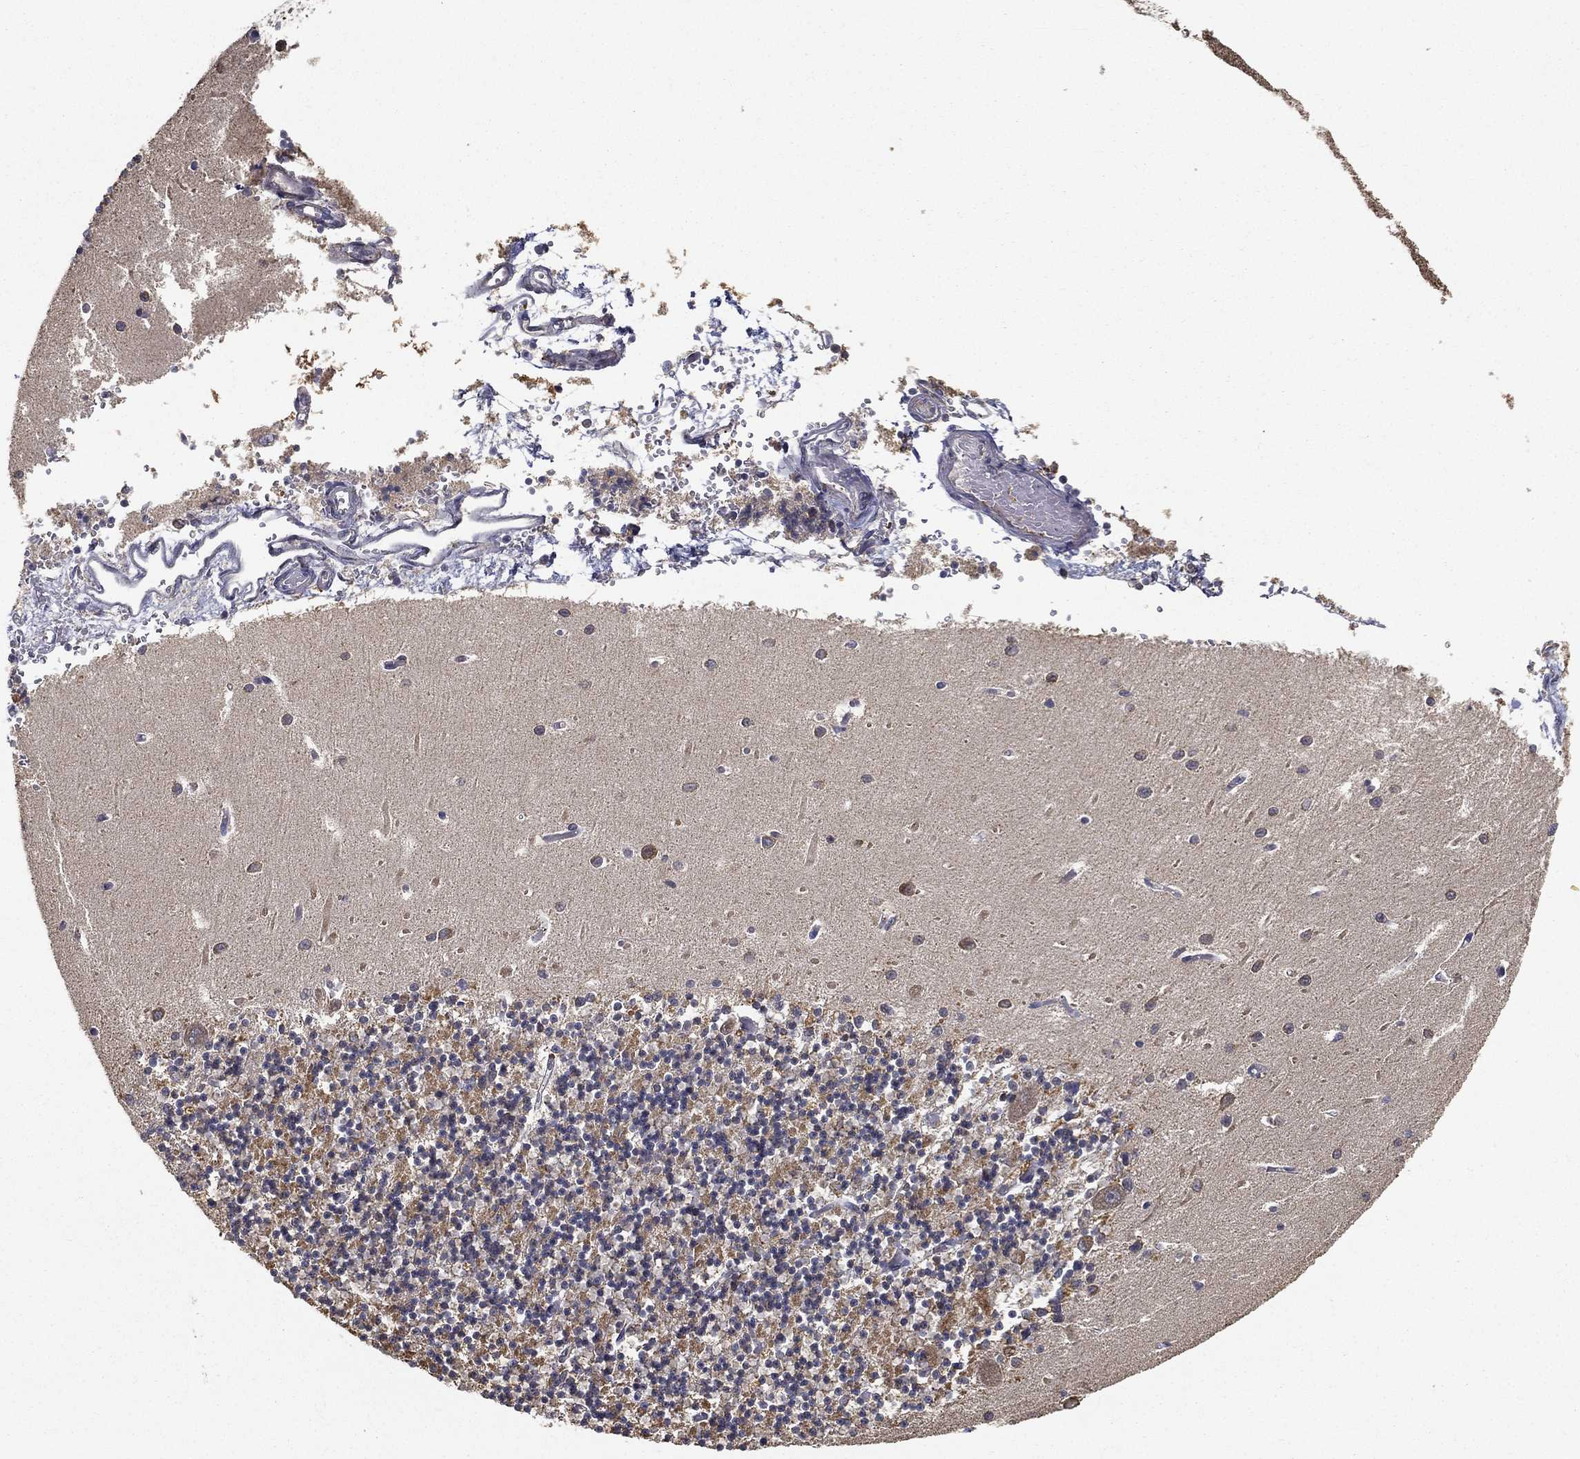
{"staining": {"intensity": "negative", "quantity": "none", "location": "none"}, "tissue": "cerebellum", "cell_type": "Cells in granular layer", "image_type": "normal", "snomed": [{"axis": "morphology", "description": "Normal tissue, NOS"}, {"axis": "topography", "description": "Cerebellum"}], "caption": "Immunohistochemistry photomicrograph of normal human cerebellum stained for a protein (brown), which shows no positivity in cells in granular layer.", "gene": "MT", "patient": {"sex": "female", "age": 64}}